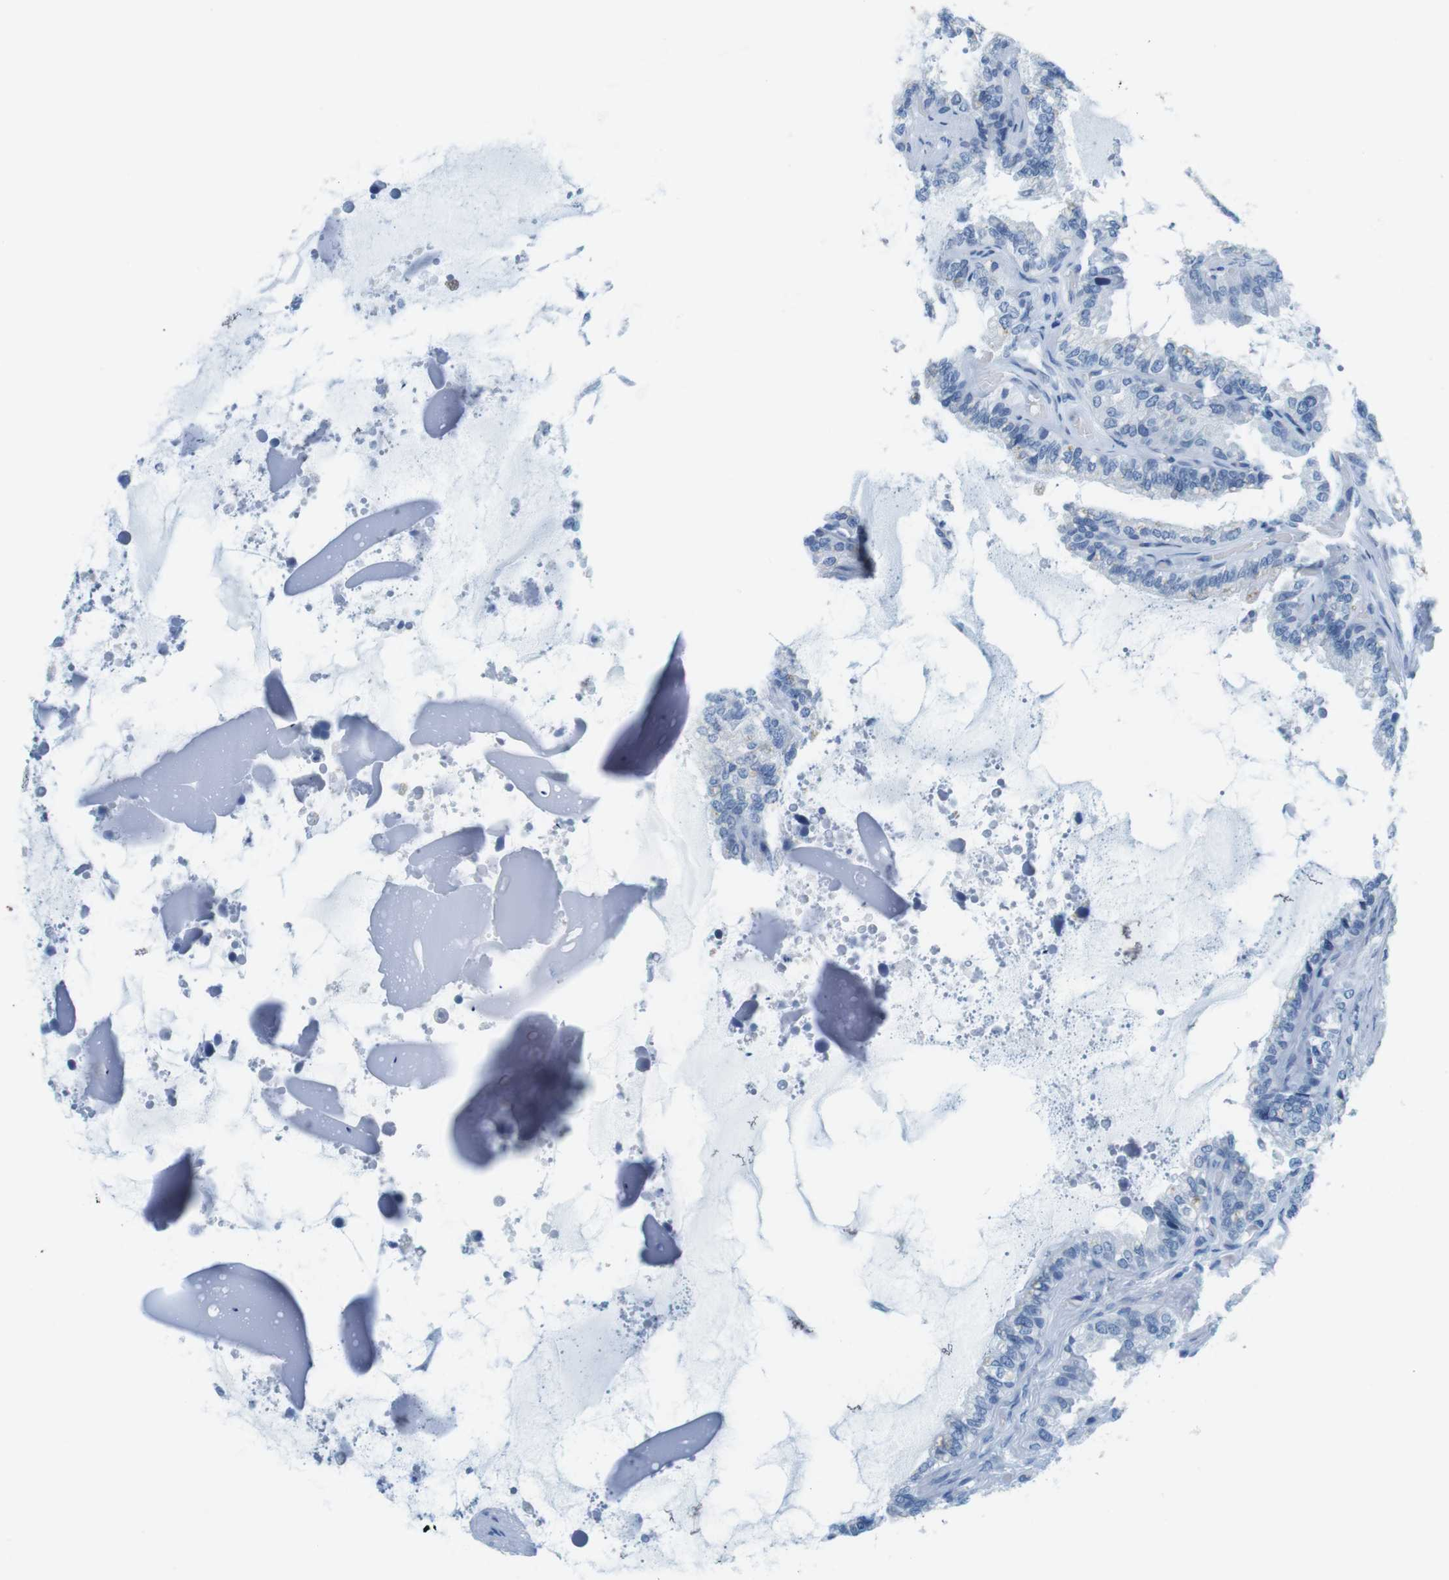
{"staining": {"intensity": "negative", "quantity": "none", "location": "none"}, "tissue": "seminal vesicle", "cell_type": "Glandular cells", "image_type": "normal", "snomed": [{"axis": "morphology", "description": "Normal tissue, NOS"}, {"axis": "topography", "description": "Seminal veicle"}], "caption": "IHC histopathology image of benign human seminal vesicle stained for a protein (brown), which displays no staining in glandular cells. (DAB immunohistochemistry visualized using brightfield microscopy, high magnification).", "gene": "CYP2C9", "patient": {"sex": "male", "age": 46}}